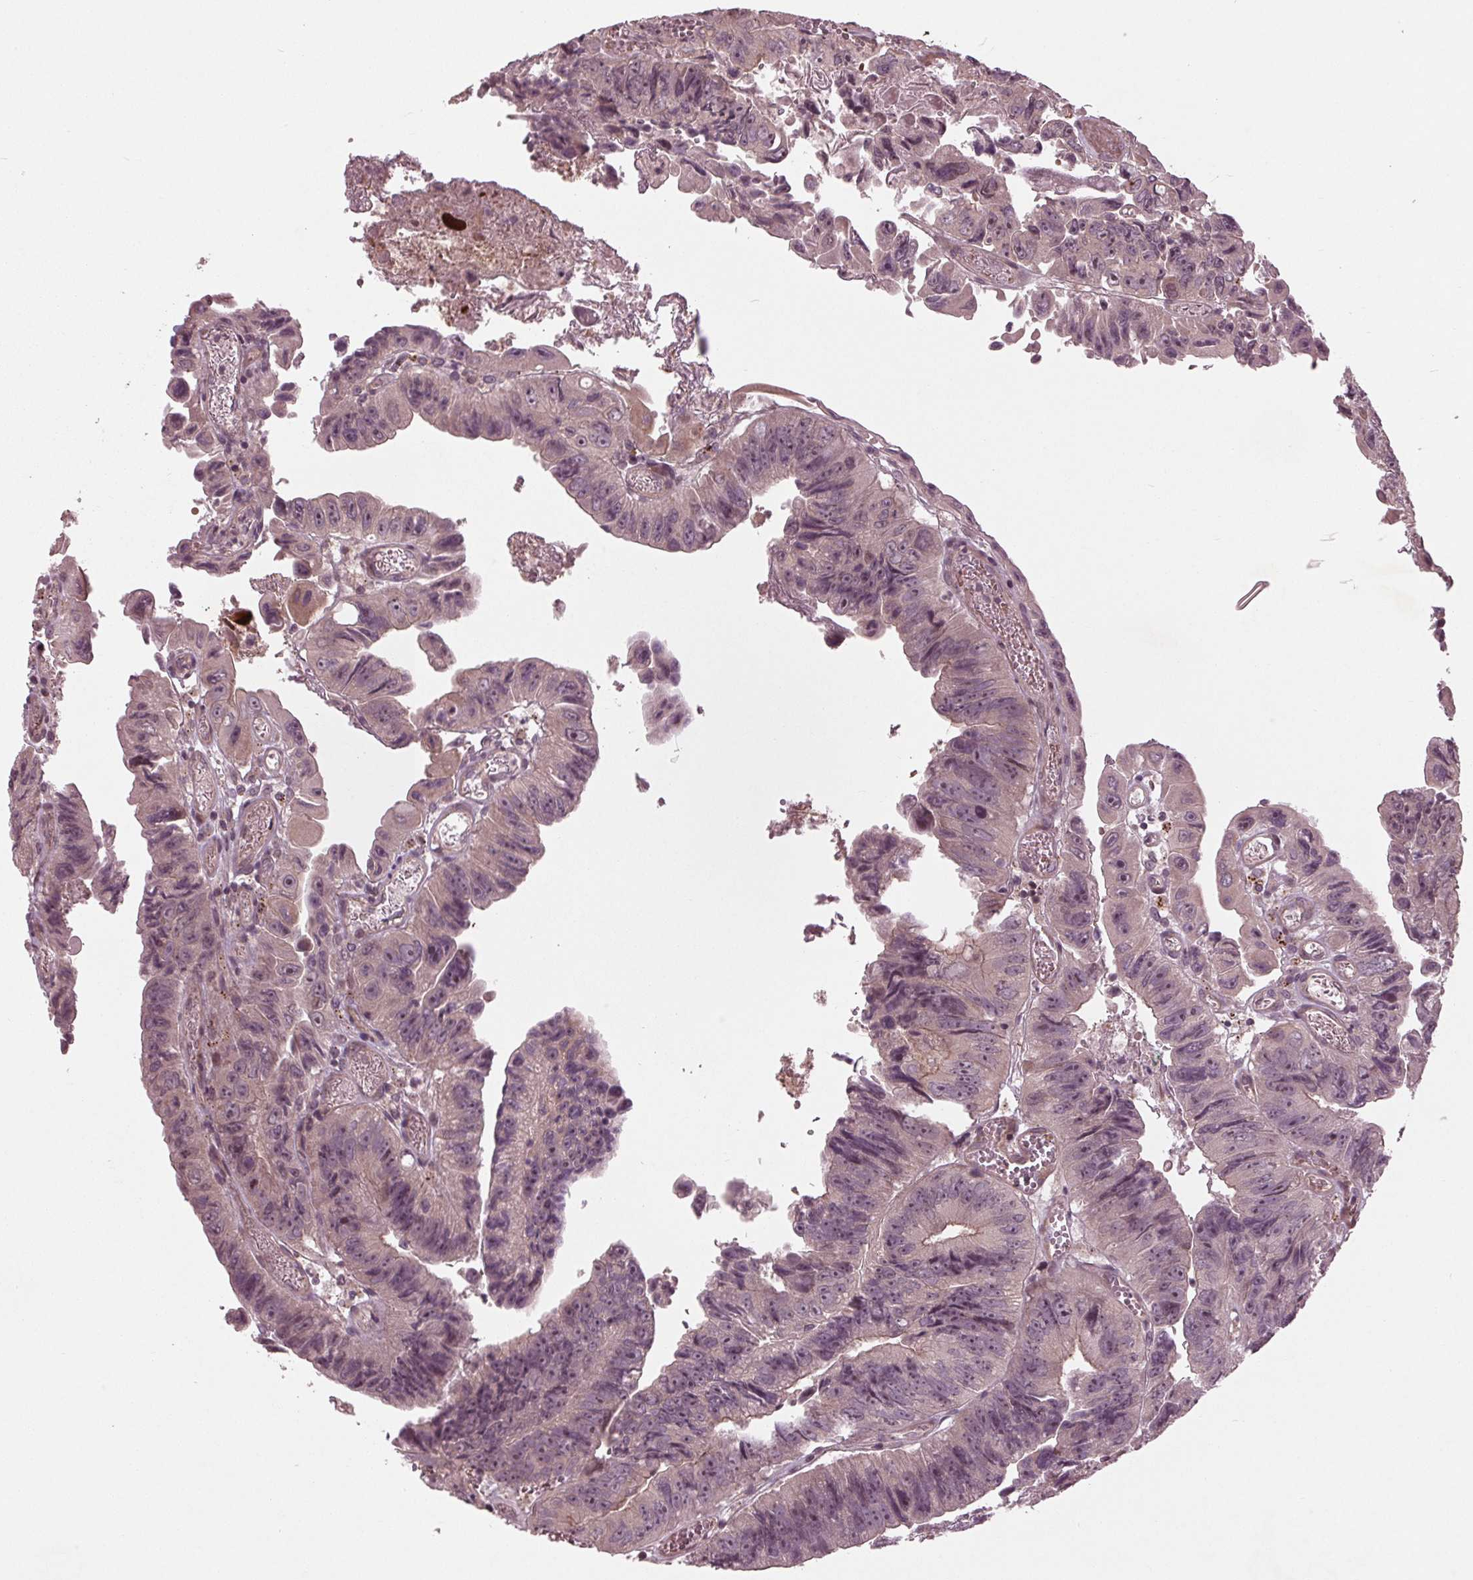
{"staining": {"intensity": "negative", "quantity": "none", "location": "none"}, "tissue": "colorectal cancer", "cell_type": "Tumor cells", "image_type": "cancer", "snomed": [{"axis": "morphology", "description": "Adenocarcinoma, NOS"}, {"axis": "topography", "description": "Colon"}], "caption": "Photomicrograph shows no significant protein positivity in tumor cells of adenocarcinoma (colorectal).", "gene": "CDKL4", "patient": {"sex": "female", "age": 84}}